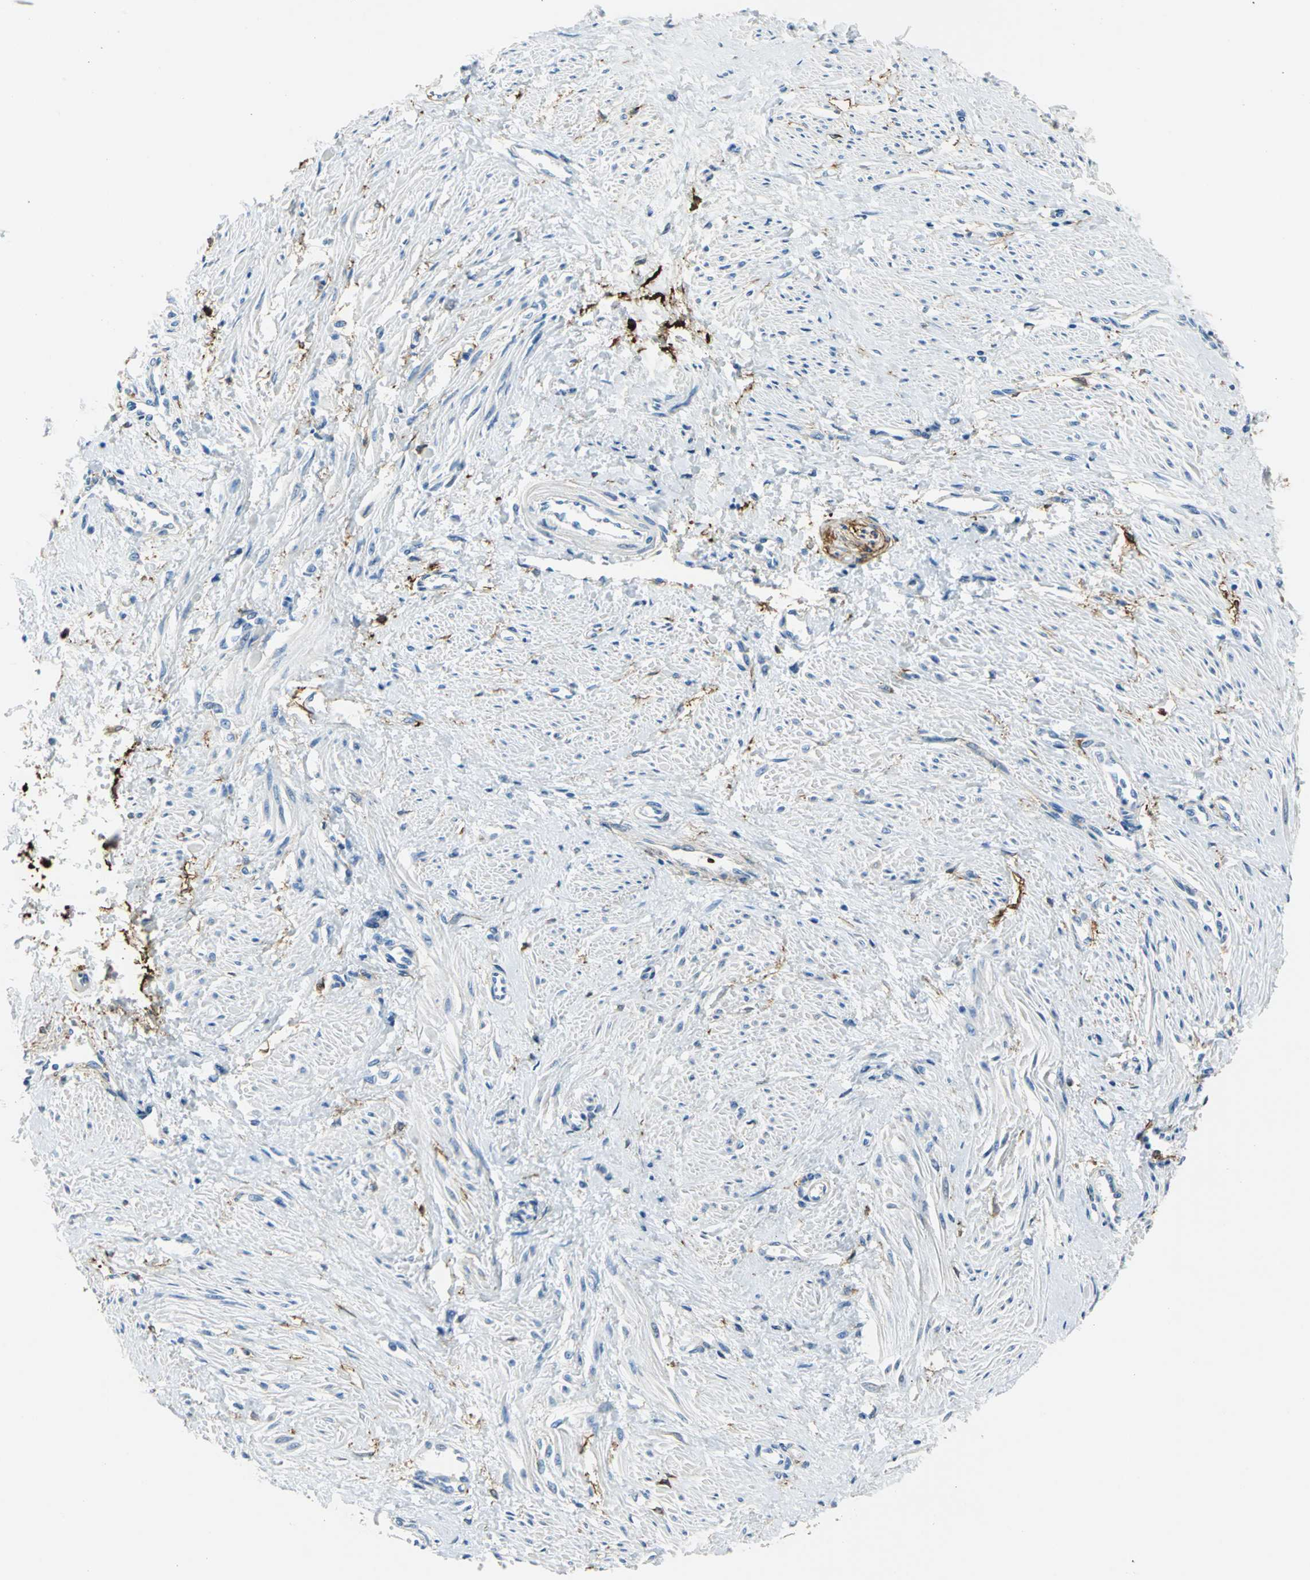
{"staining": {"intensity": "moderate", "quantity": "25%-75%", "location": "cytoplasmic/membranous"}, "tissue": "smooth muscle", "cell_type": "Smooth muscle cells", "image_type": "normal", "snomed": [{"axis": "morphology", "description": "Normal tissue, NOS"}, {"axis": "topography", "description": "Smooth muscle"}, {"axis": "topography", "description": "Uterus"}], "caption": "The immunohistochemical stain highlights moderate cytoplasmic/membranous staining in smooth muscle cells of benign smooth muscle. Nuclei are stained in blue.", "gene": "AKAP12", "patient": {"sex": "female", "age": 39}}